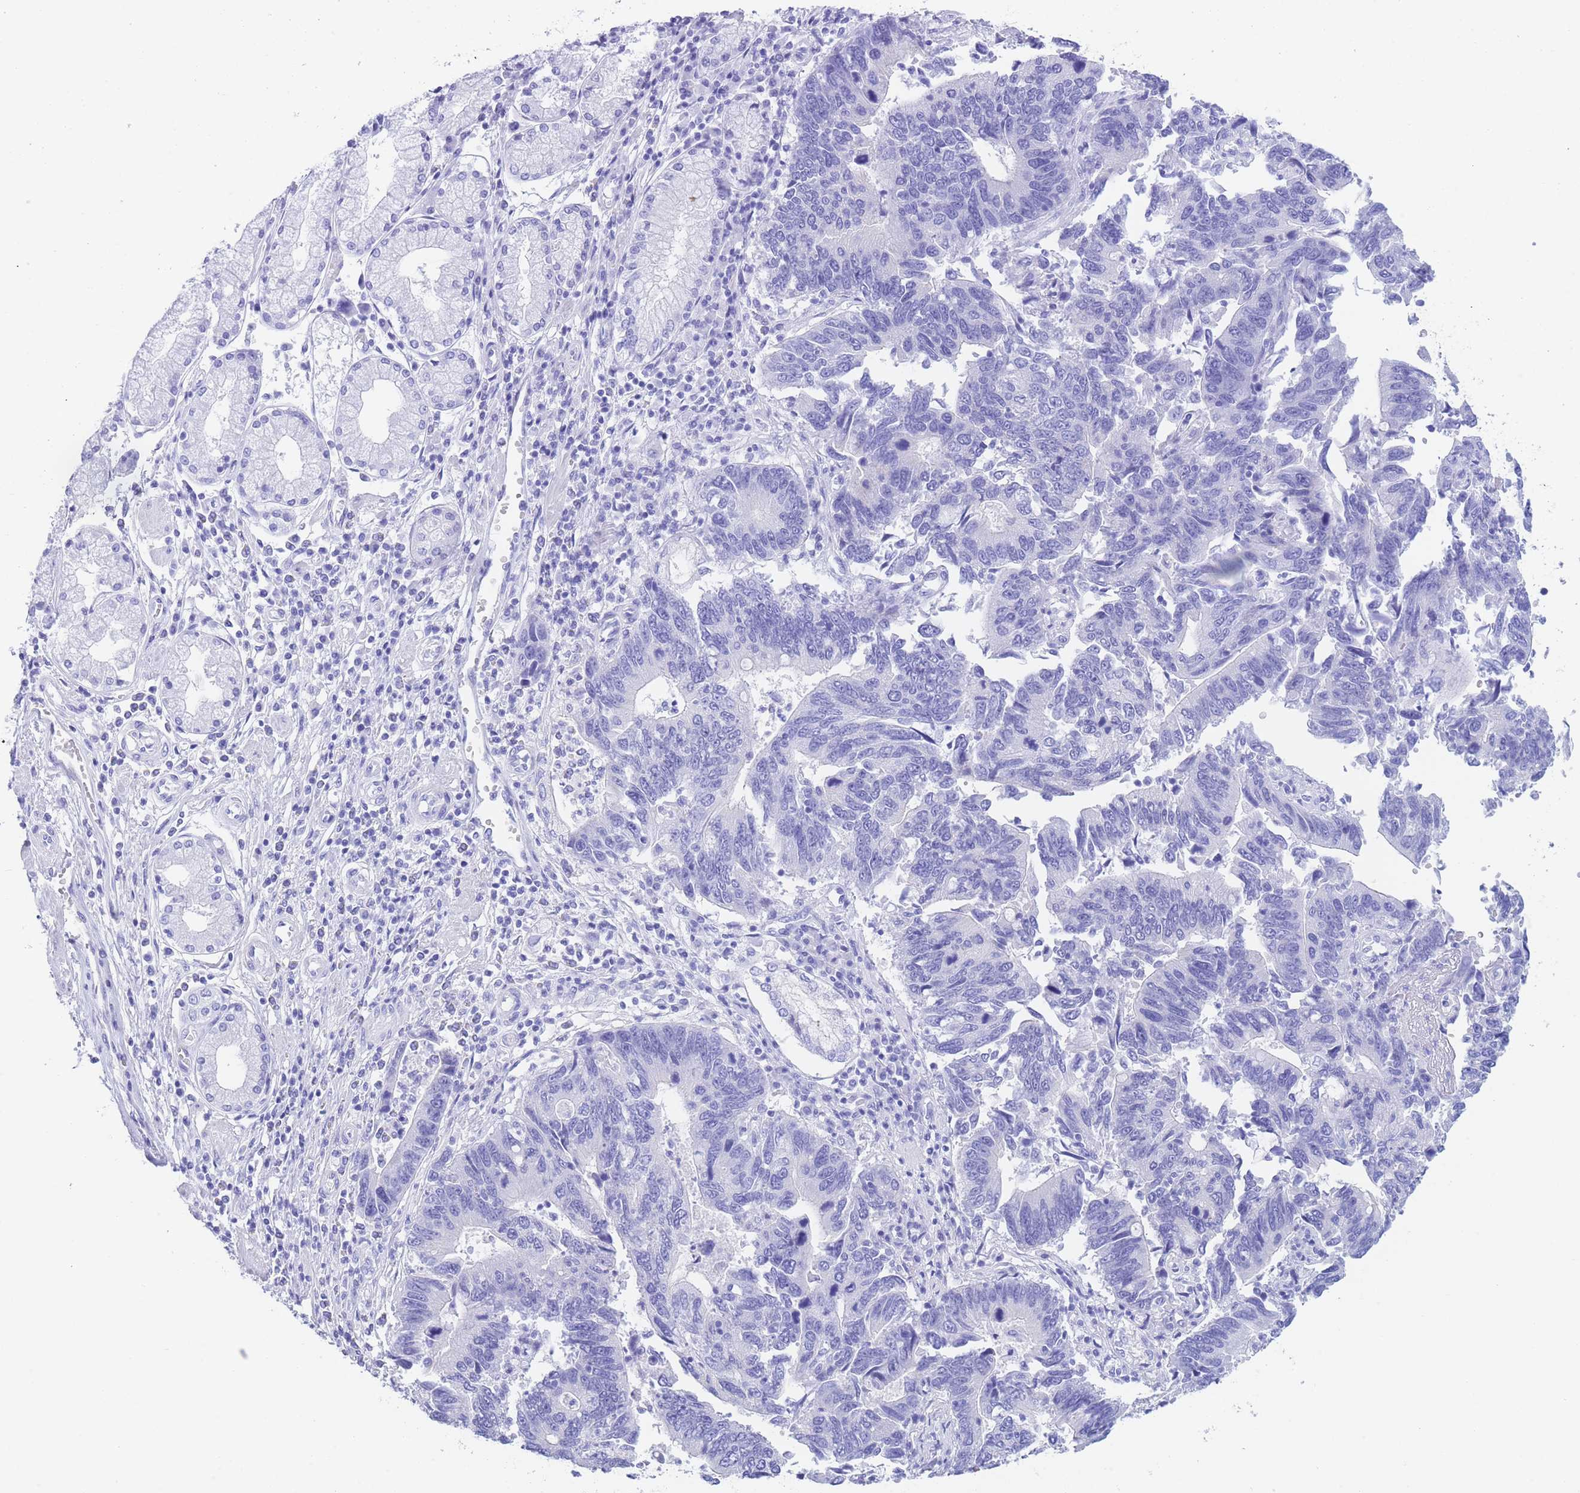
{"staining": {"intensity": "negative", "quantity": "none", "location": "none"}, "tissue": "stomach cancer", "cell_type": "Tumor cells", "image_type": "cancer", "snomed": [{"axis": "morphology", "description": "Adenocarcinoma, NOS"}, {"axis": "topography", "description": "Stomach"}], "caption": "This is a photomicrograph of IHC staining of stomach adenocarcinoma, which shows no positivity in tumor cells.", "gene": "SLCO1B3", "patient": {"sex": "male", "age": 59}}